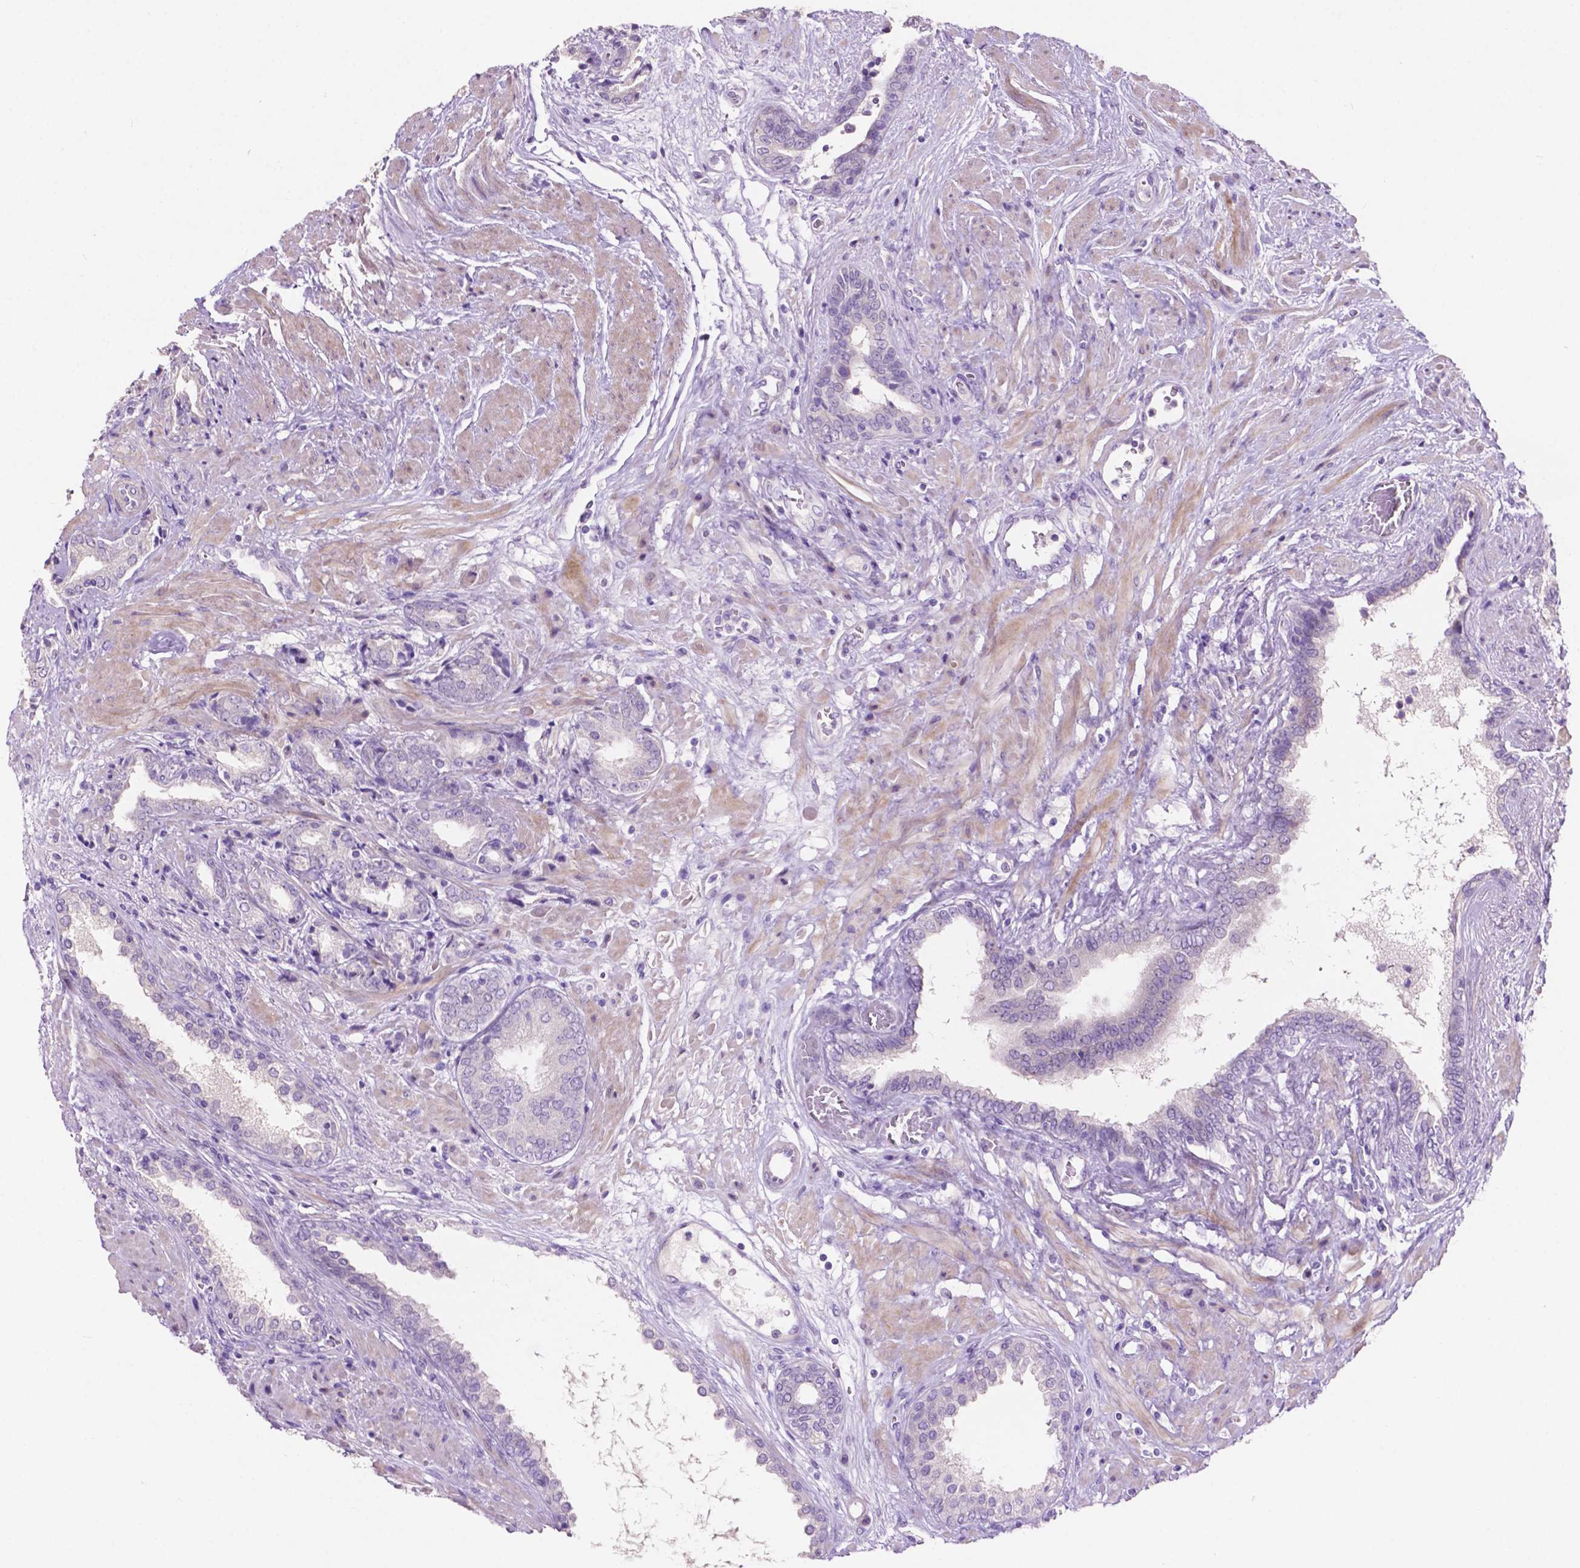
{"staining": {"intensity": "negative", "quantity": "none", "location": "none"}, "tissue": "prostate cancer", "cell_type": "Tumor cells", "image_type": "cancer", "snomed": [{"axis": "morphology", "description": "Adenocarcinoma, High grade"}, {"axis": "topography", "description": "Prostate"}], "caption": "This is an immunohistochemistry histopathology image of human prostate adenocarcinoma (high-grade). There is no positivity in tumor cells.", "gene": "CLDN17", "patient": {"sex": "male", "age": 56}}